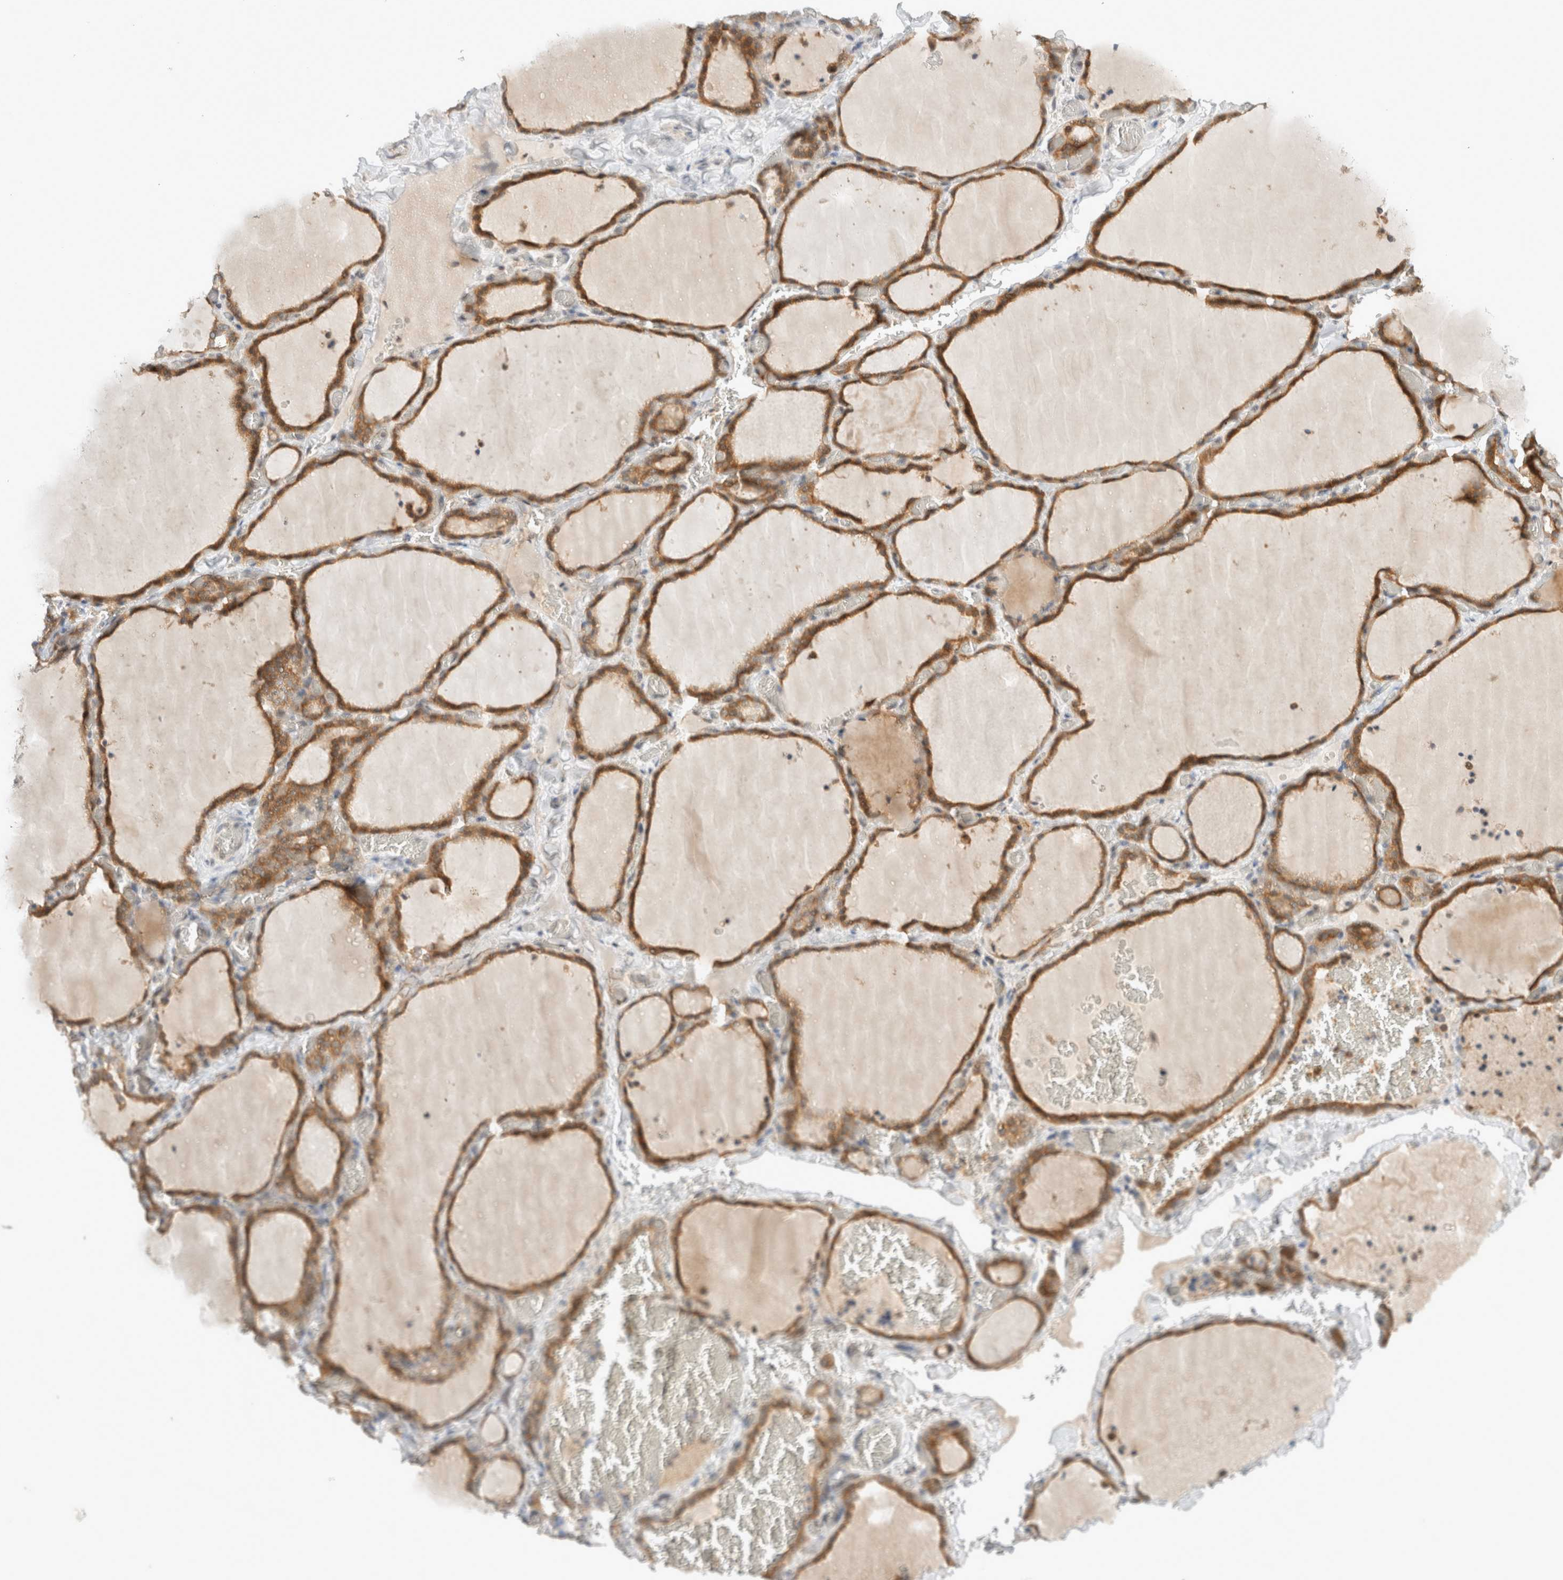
{"staining": {"intensity": "moderate", "quantity": ">75%", "location": "cytoplasmic/membranous"}, "tissue": "thyroid gland", "cell_type": "Glandular cells", "image_type": "normal", "snomed": [{"axis": "morphology", "description": "Normal tissue, NOS"}, {"axis": "topography", "description": "Thyroid gland"}], "caption": "Moderate cytoplasmic/membranous protein staining is appreciated in approximately >75% of glandular cells in thyroid gland. The staining is performed using DAB (3,3'-diaminobenzidine) brown chromogen to label protein expression. The nuclei are counter-stained blue using hematoxylin.", "gene": "ARFGEF2", "patient": {"sex": "female", "age": 22}}